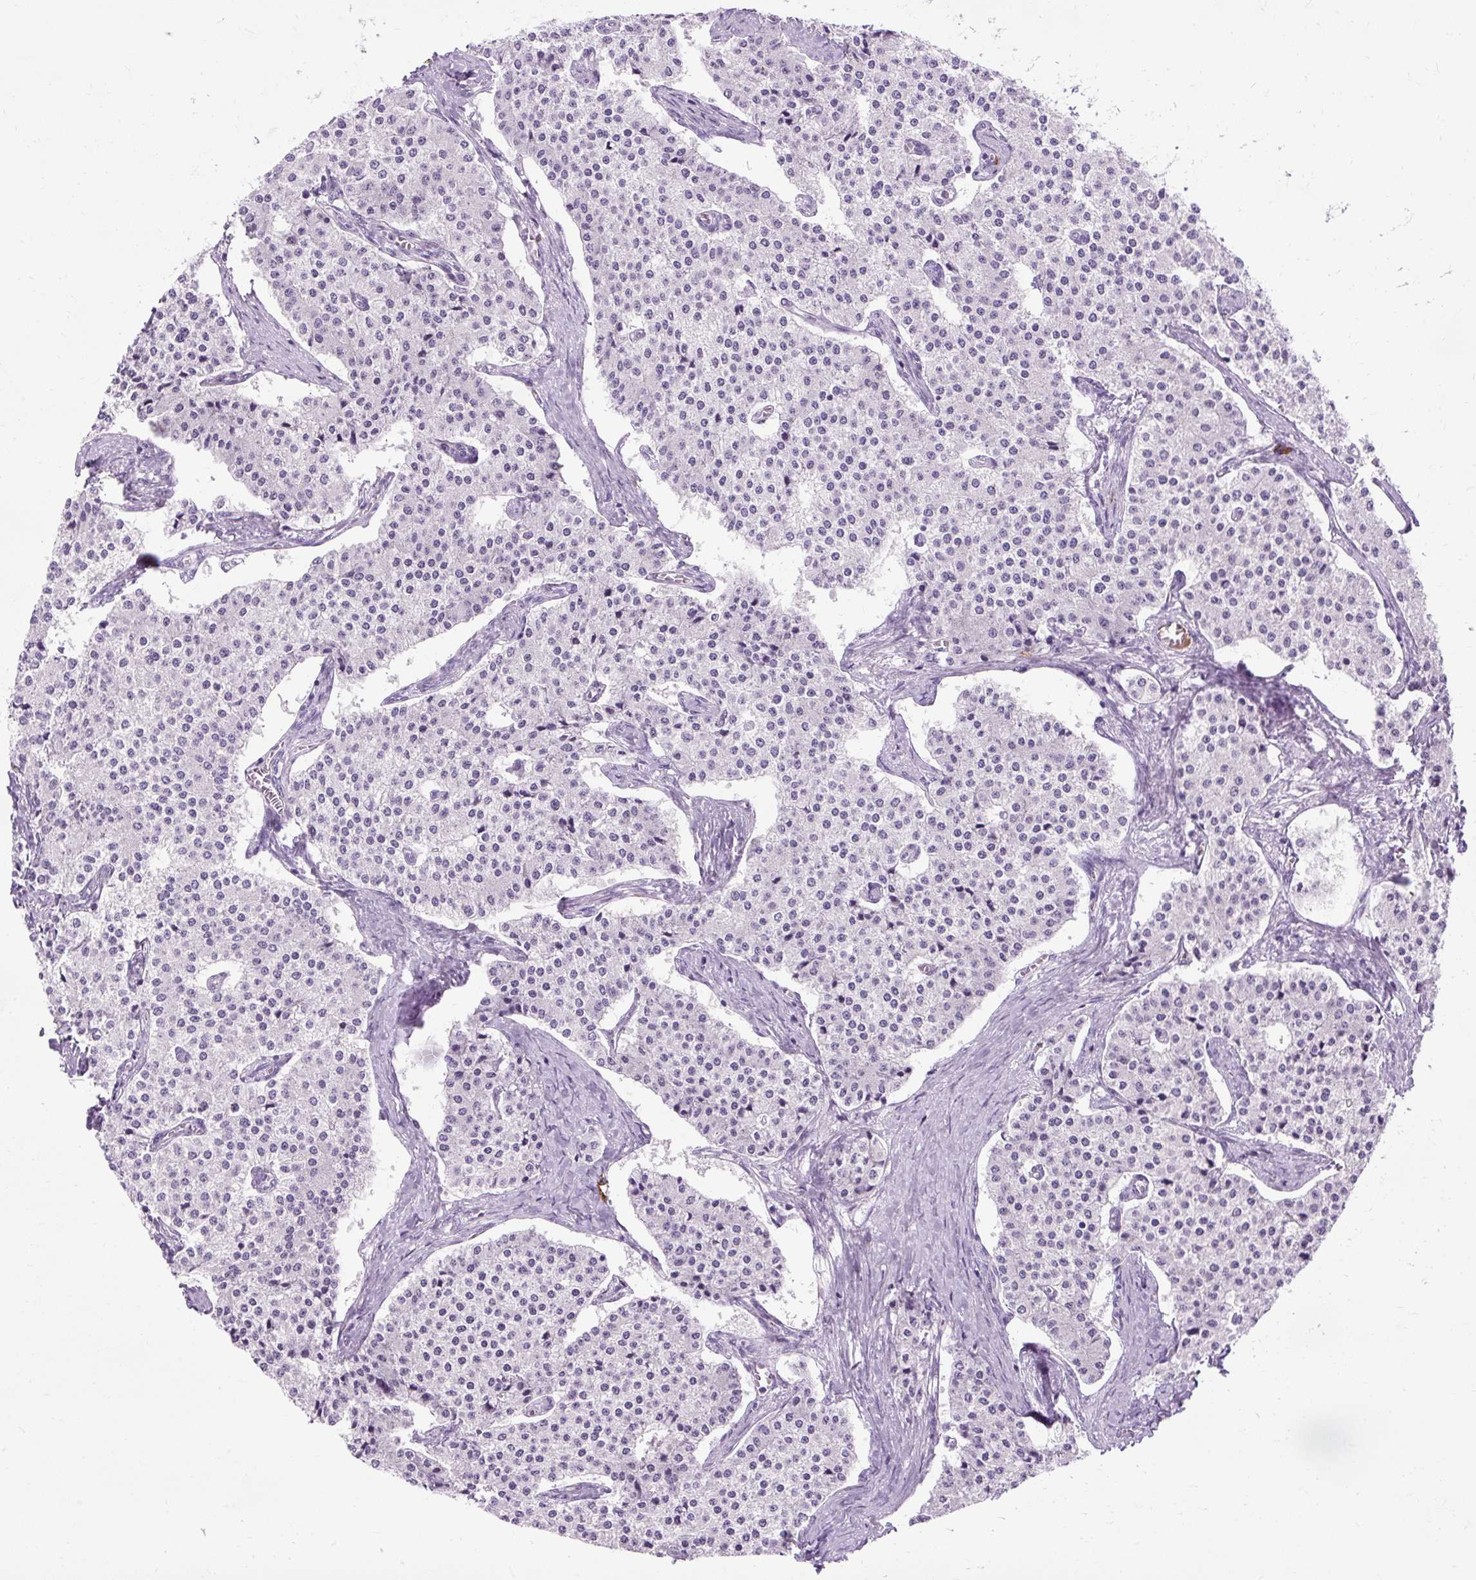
{"staining": {"intensity": "negative", "quantity": "none", "location": "none"}, "tissue": "carcinoid", "cell_type": "Tumor cells", "image_type": "cancer", "snomed": [{"axis": "morphology", "description": "Carcinoid, malignant, NOS"}, {"axis": "topography", "description": "Colon"}], "caption": "The photomicrograph shows no significant positivity in tumor cells of carcinoid.", "gene": "ARRDC2", "patient": {"sex": "female", "age": 52}}